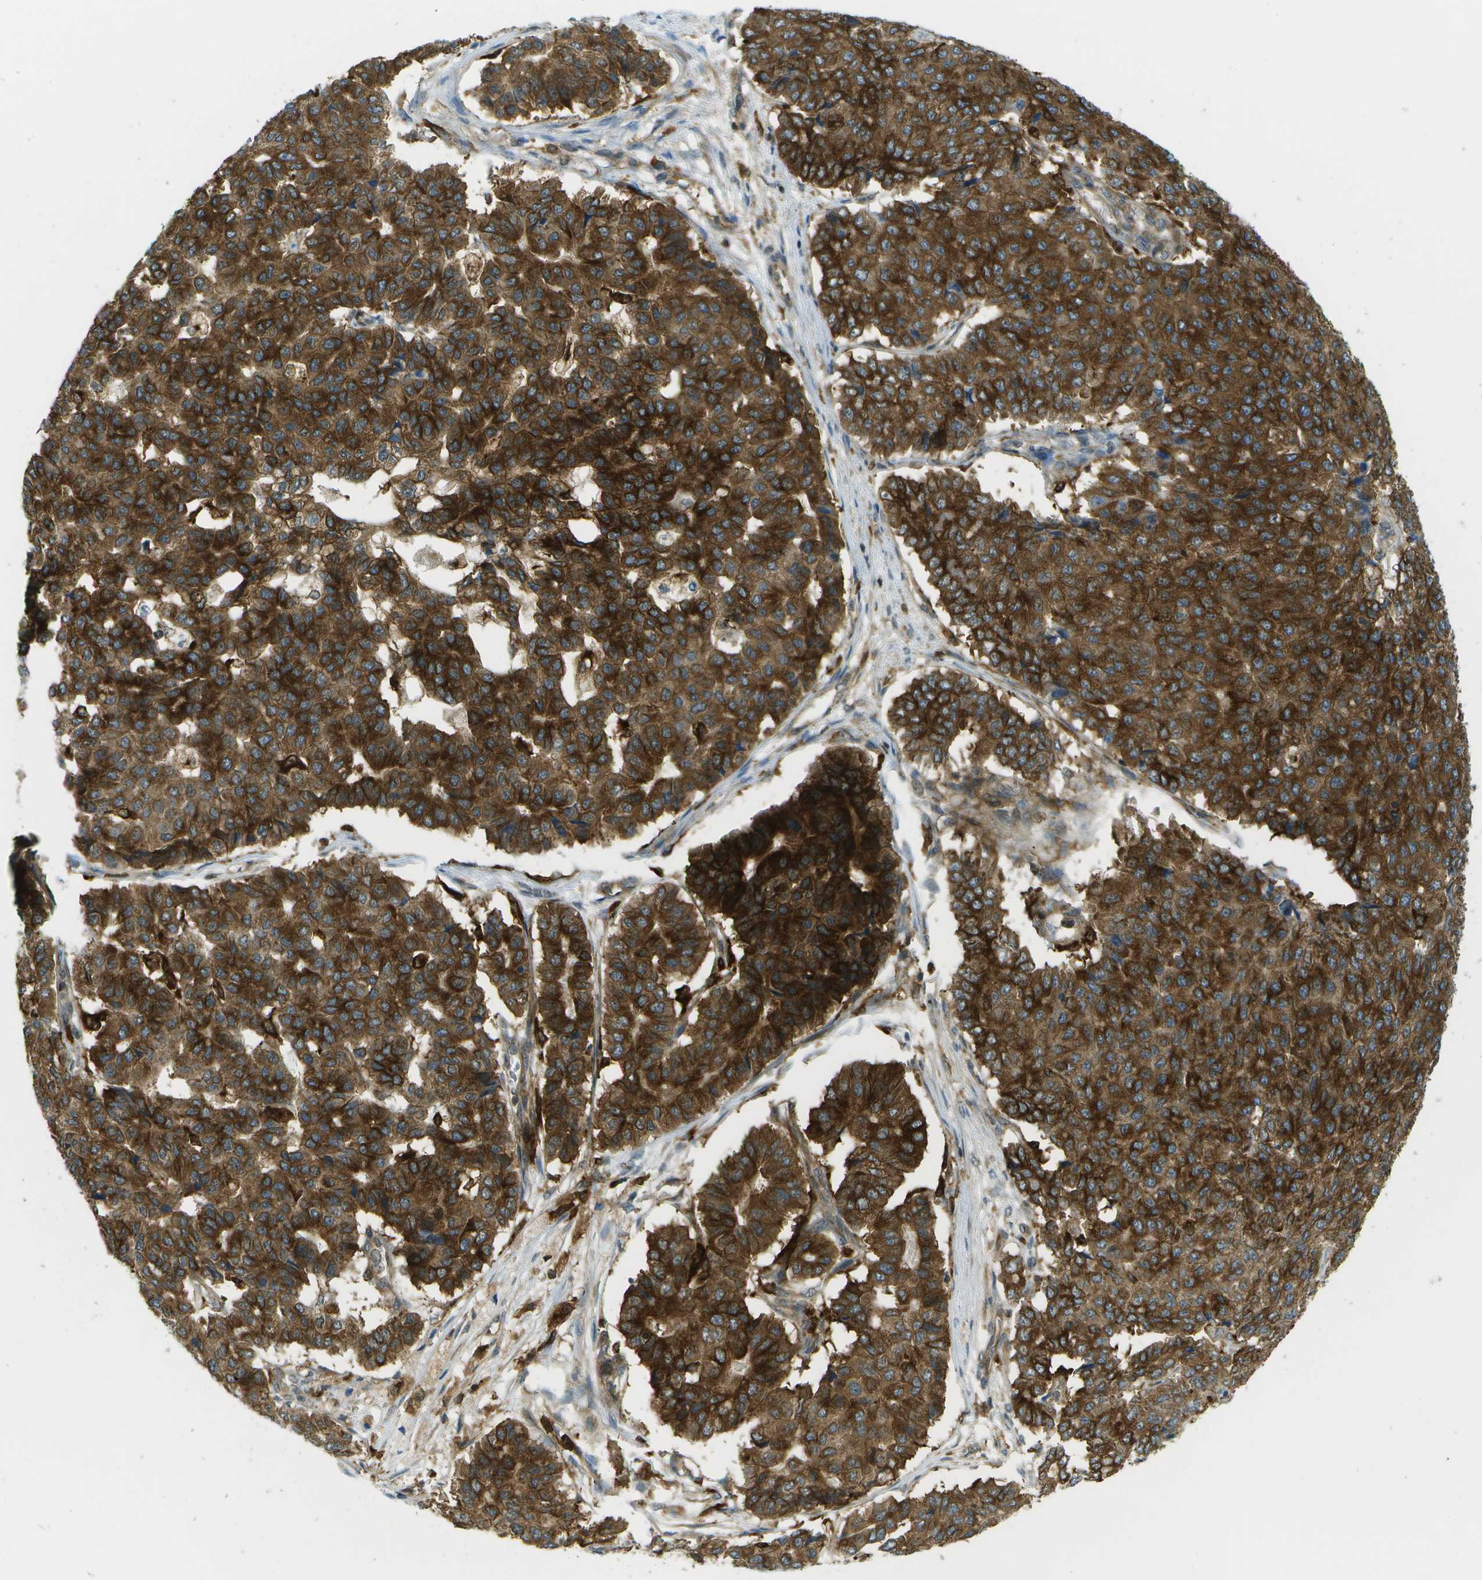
{"staining": {"intensity": "strong", "quantity": "25%-75%", "location": "cytoplasmic/membranous"}, "tissue": "pancreatic cancer", "cell_type": "Tumor cells", "image_type": "cancer", "snomed": [{"axis": "morphology", "description": "Adenocarcinoma, NOS"}, {"axis": "topography", "description": "Pancreas"}], "caption": "An image of pancreatic cancer stained for a protein reveals strong cytoplasmic/membranous brown staining in tumor cells.", "gene": "TMTC1", "patient": {"sex": "male", "age": 50}}